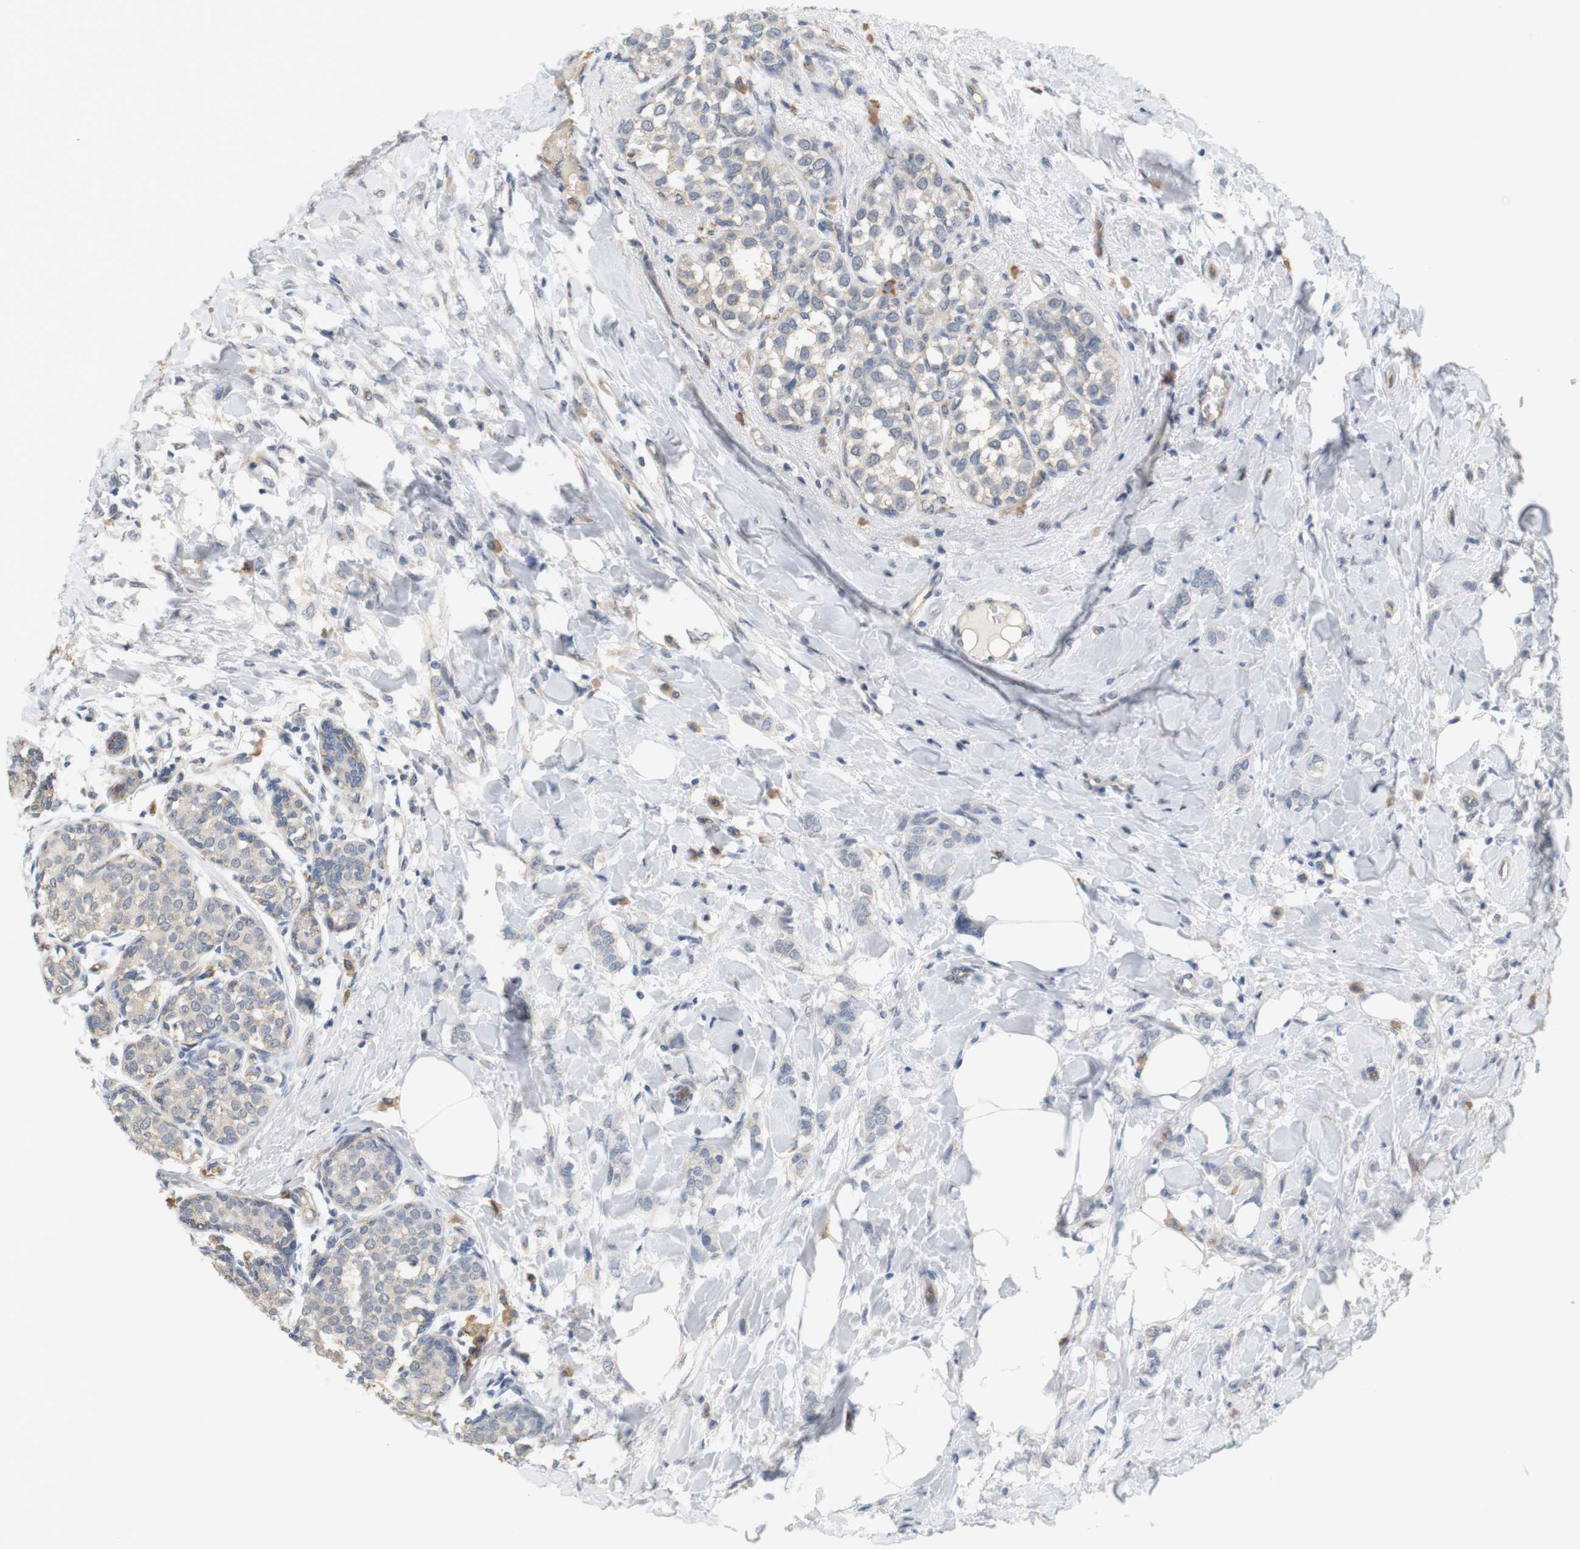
{"staining": {"intensity": "negative", "quantity": "none", "location": "none"}, "tissue": "breast cancer", "cell_type": "Tumor cells", "image_type": "cancer", "snomed": [{"axis": "morphology", "description": "Lobular carcinoma, in situ"}, {"axis": "morphology", "description": "Lobular carcinoma"}, {"axis": "topography", "description": "Breast"}], "caption": "Tumor cells show no significant protein expression in lobular carcinoma (breast).", "gene": "OSR1", "patient": {"sex": "female", "age": 41}}